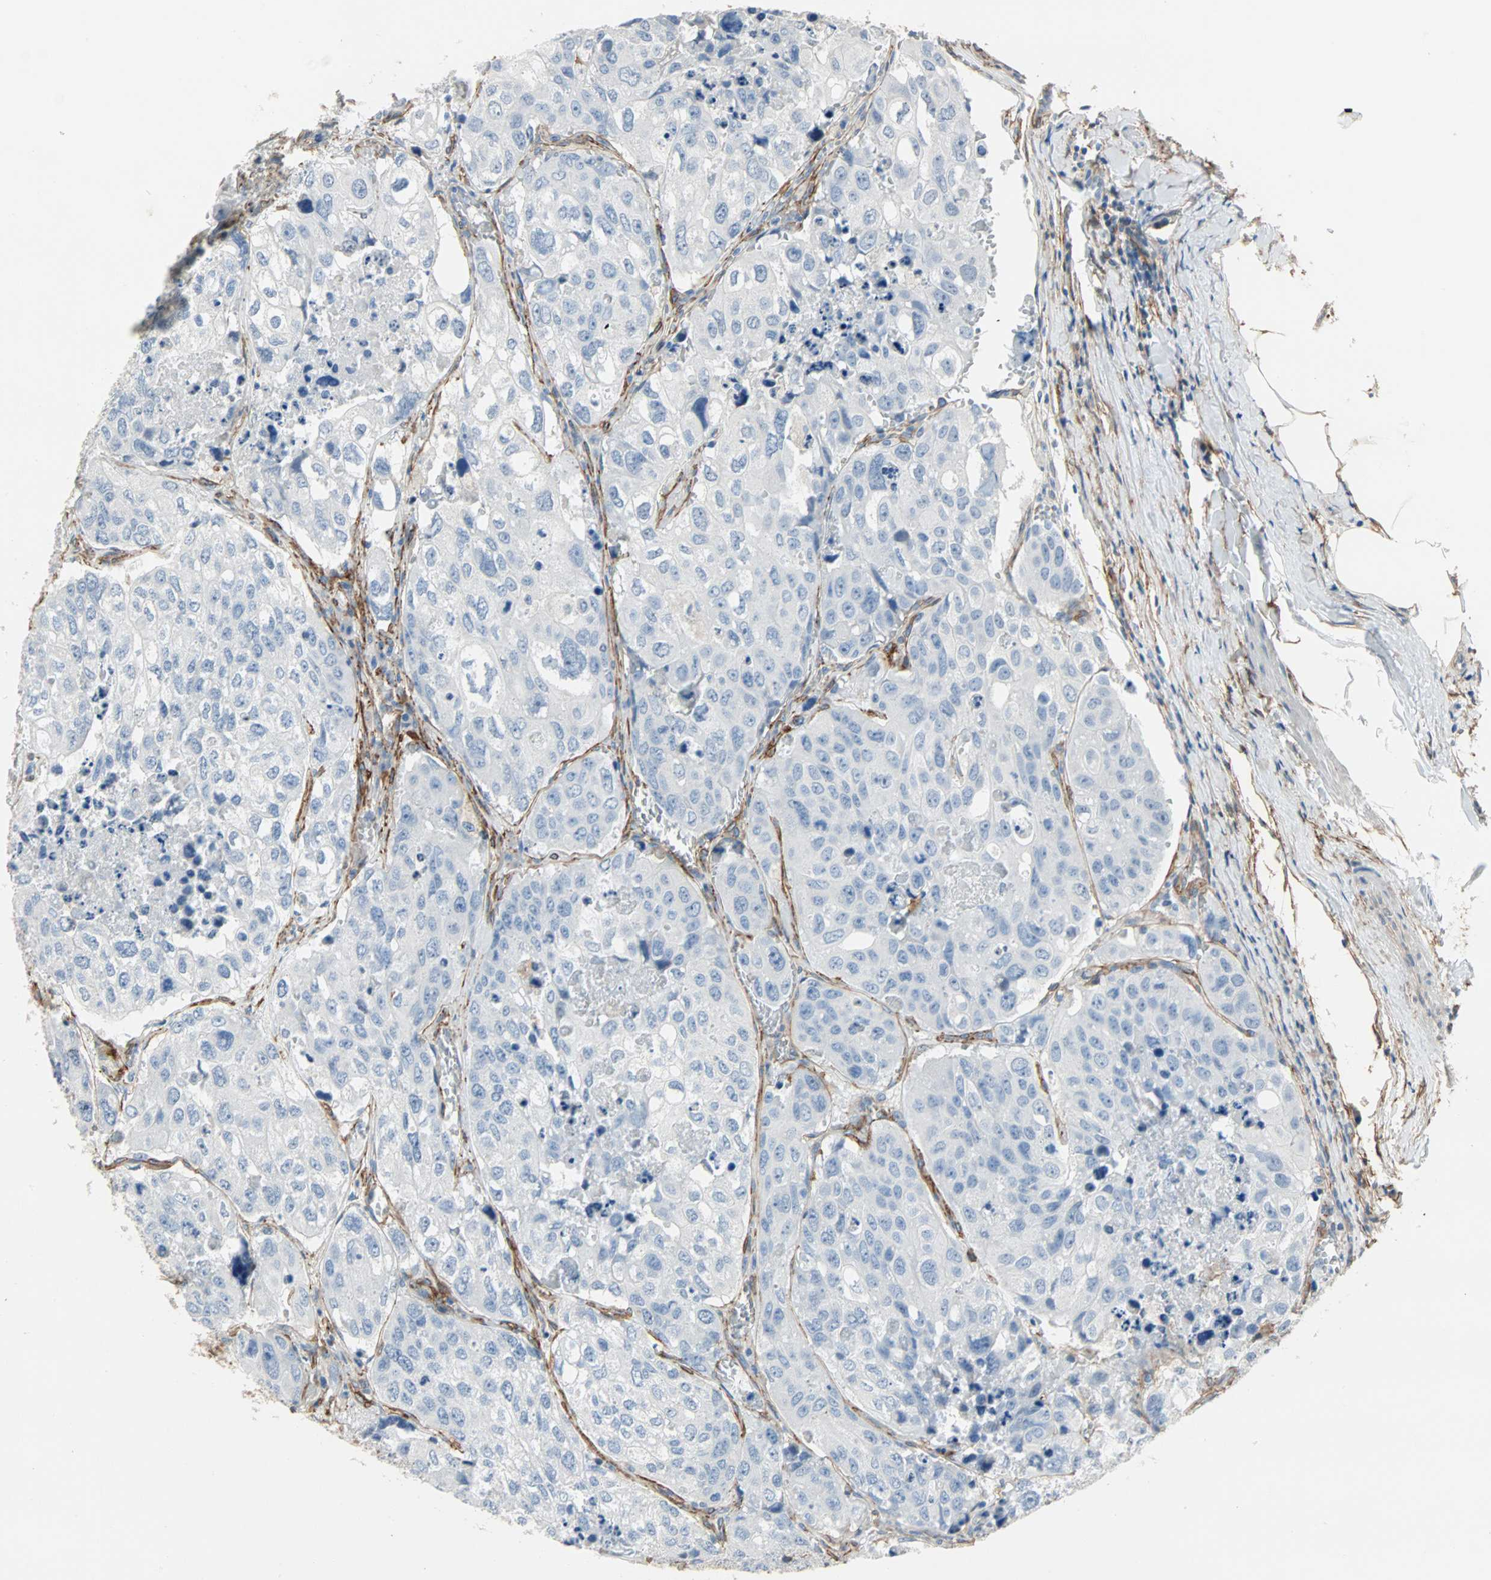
{"staining": {"intensity": "negative", "quantity": "none", "location": "none"}, "tissue": "urothelial cancer", "cell_type": "Tumor cells", "image_type": "cancer", "snomed": [{"axis": "morphology", "description": "Urothelial carcinoma, High grade"}, {"axis": "topography", "description": "Lymph node"}, {"axis": "topography", "description": "Urinary bladder"}], "caption": "DAB (3,3'-diaminobenzidine) immunohistochemical staining of human urothelial carcinoma (high-grade) reveals no significant expression in tumor cells.", "gene": "EPB41L2", "patient": {"sex": "male", "age": 51}}